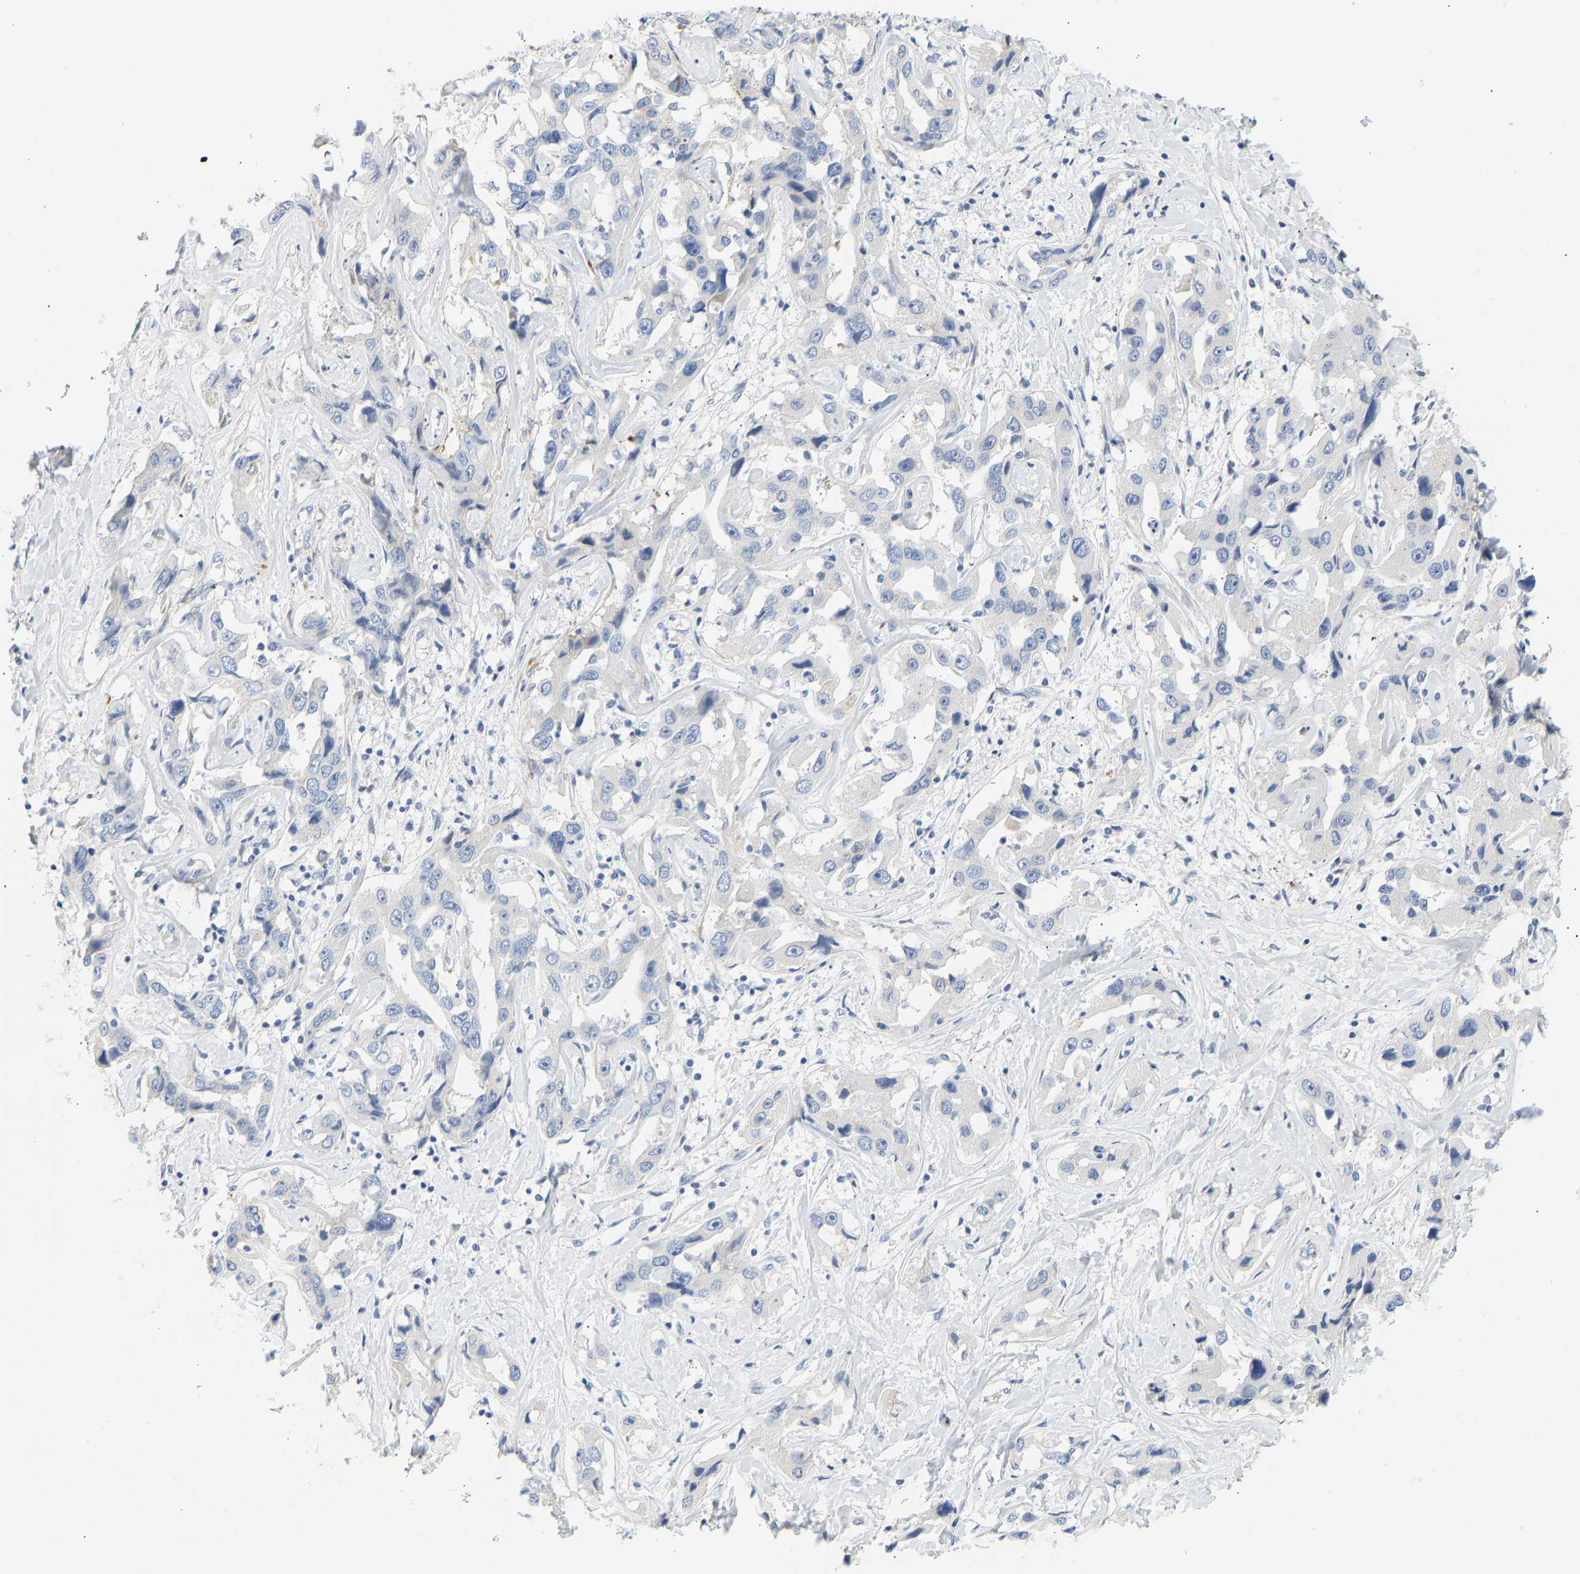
{"staining": {"intensity": "negative", "quantity": "none", "location": "none"}, "tissue": "liver cancer", "cell_type": "Tumor cells", "image_type": "cancer", "snomed": [{"axis": "morphology", "description": "Cholangiocarcinoma"}, {"axis": "topography", "description": "Liver"}], "caption": "Immunohistochemistry (IHC) micrograph of neoplastic tissue: liver cancer stained with DAB displays no significant protein staining in tumor cells.", "gene": "SLC30A7", "patient": {"sex": "male", "age": 59}}